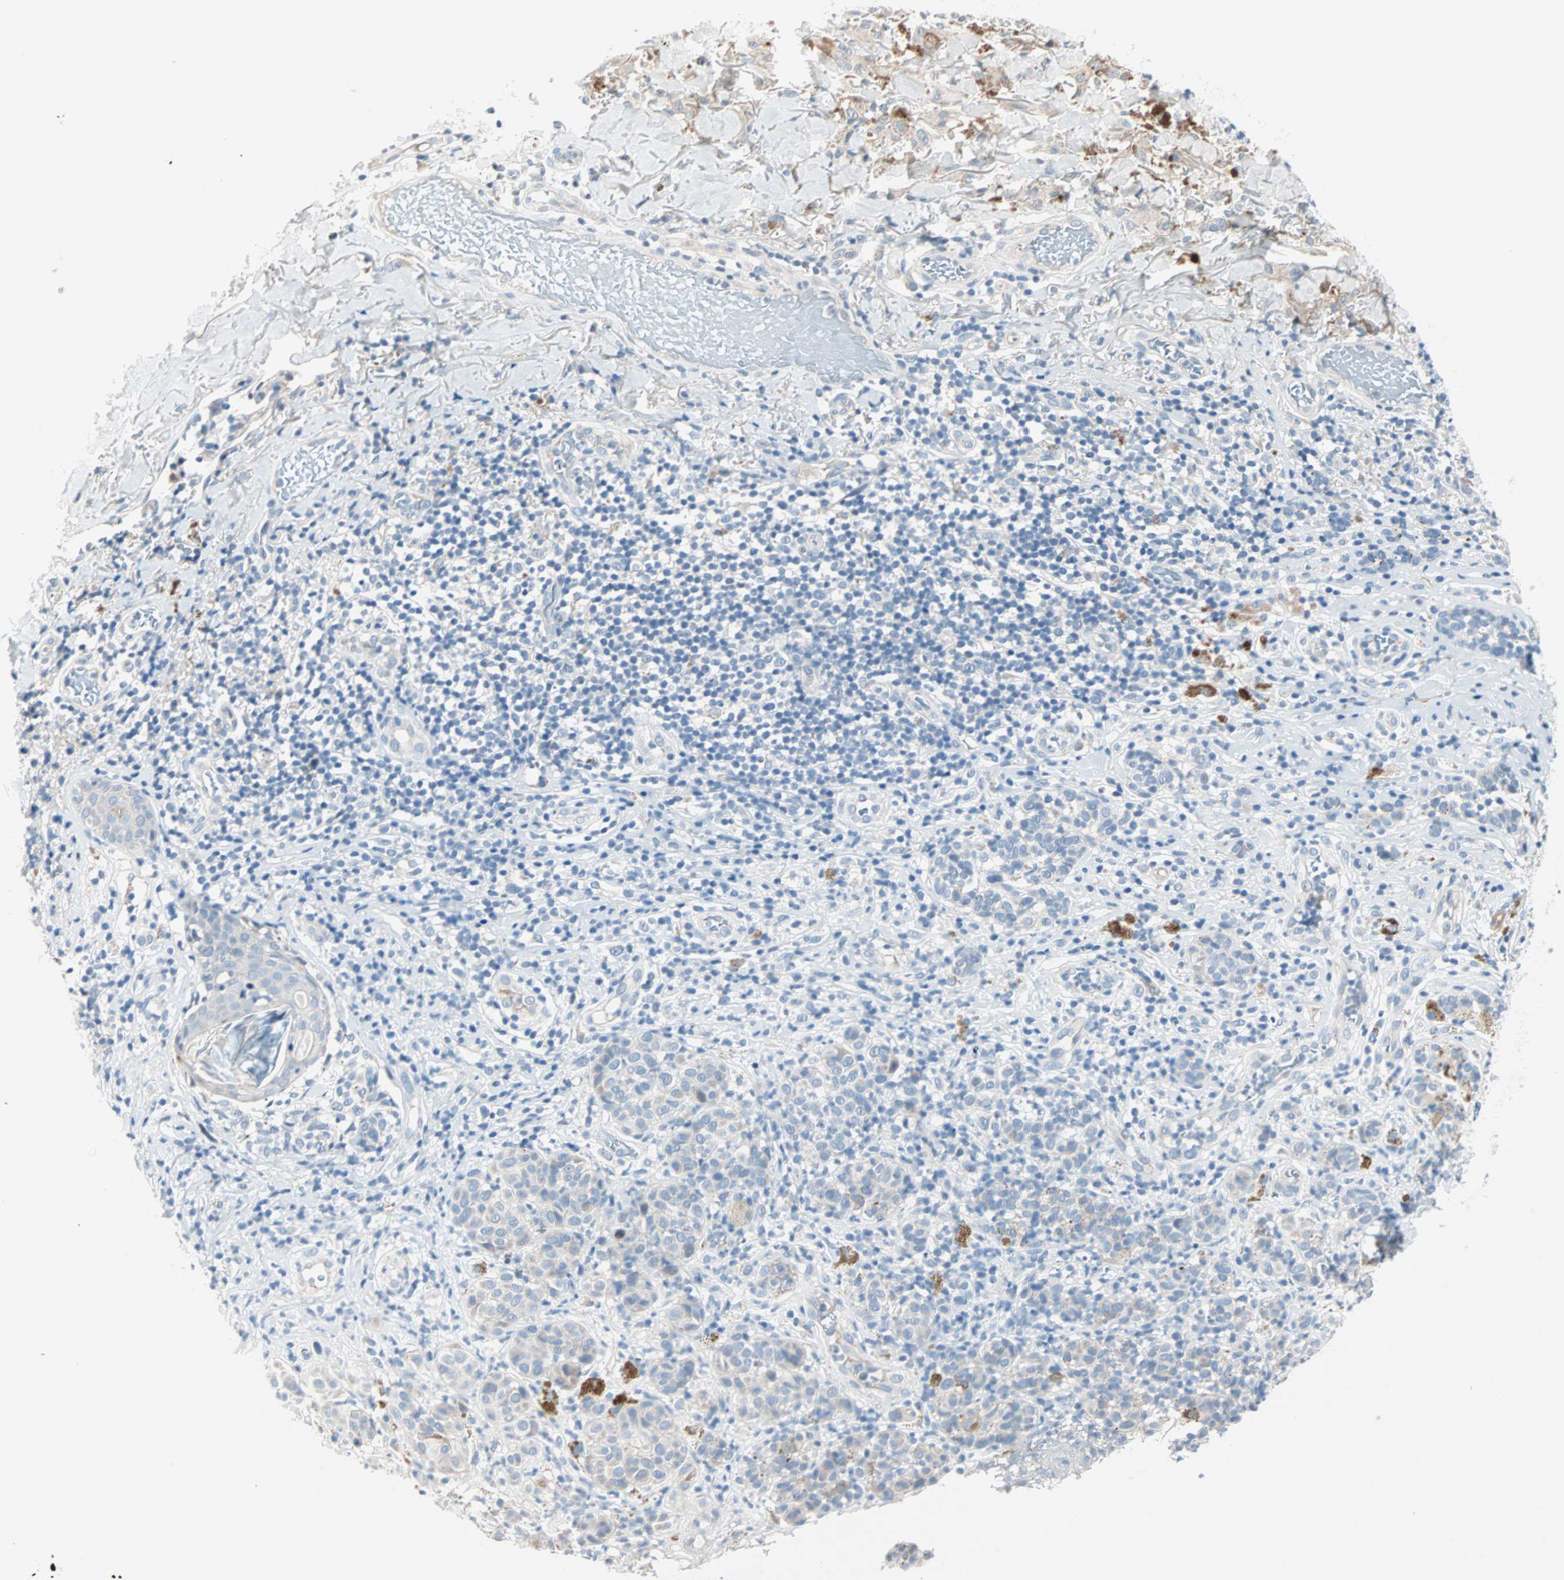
{"staining": {"intensity": "negative", "quantity": "none", "location": "none"}, "tissue": "melanoma", "cell_type": "Tumor cells", "image_type": "cancer", "snomed": [{"axis": "morphology", "description": "Malignant melanoma, NOS"}, {"axis": "topography", "description": "Skin"}], "caption": "IHC histopathology image of melanoma stained for a protein (brown), which reveals no positivity in tumor cells.", "gene": "NEFH", "patient": {"sex": "male", "age": 64}}